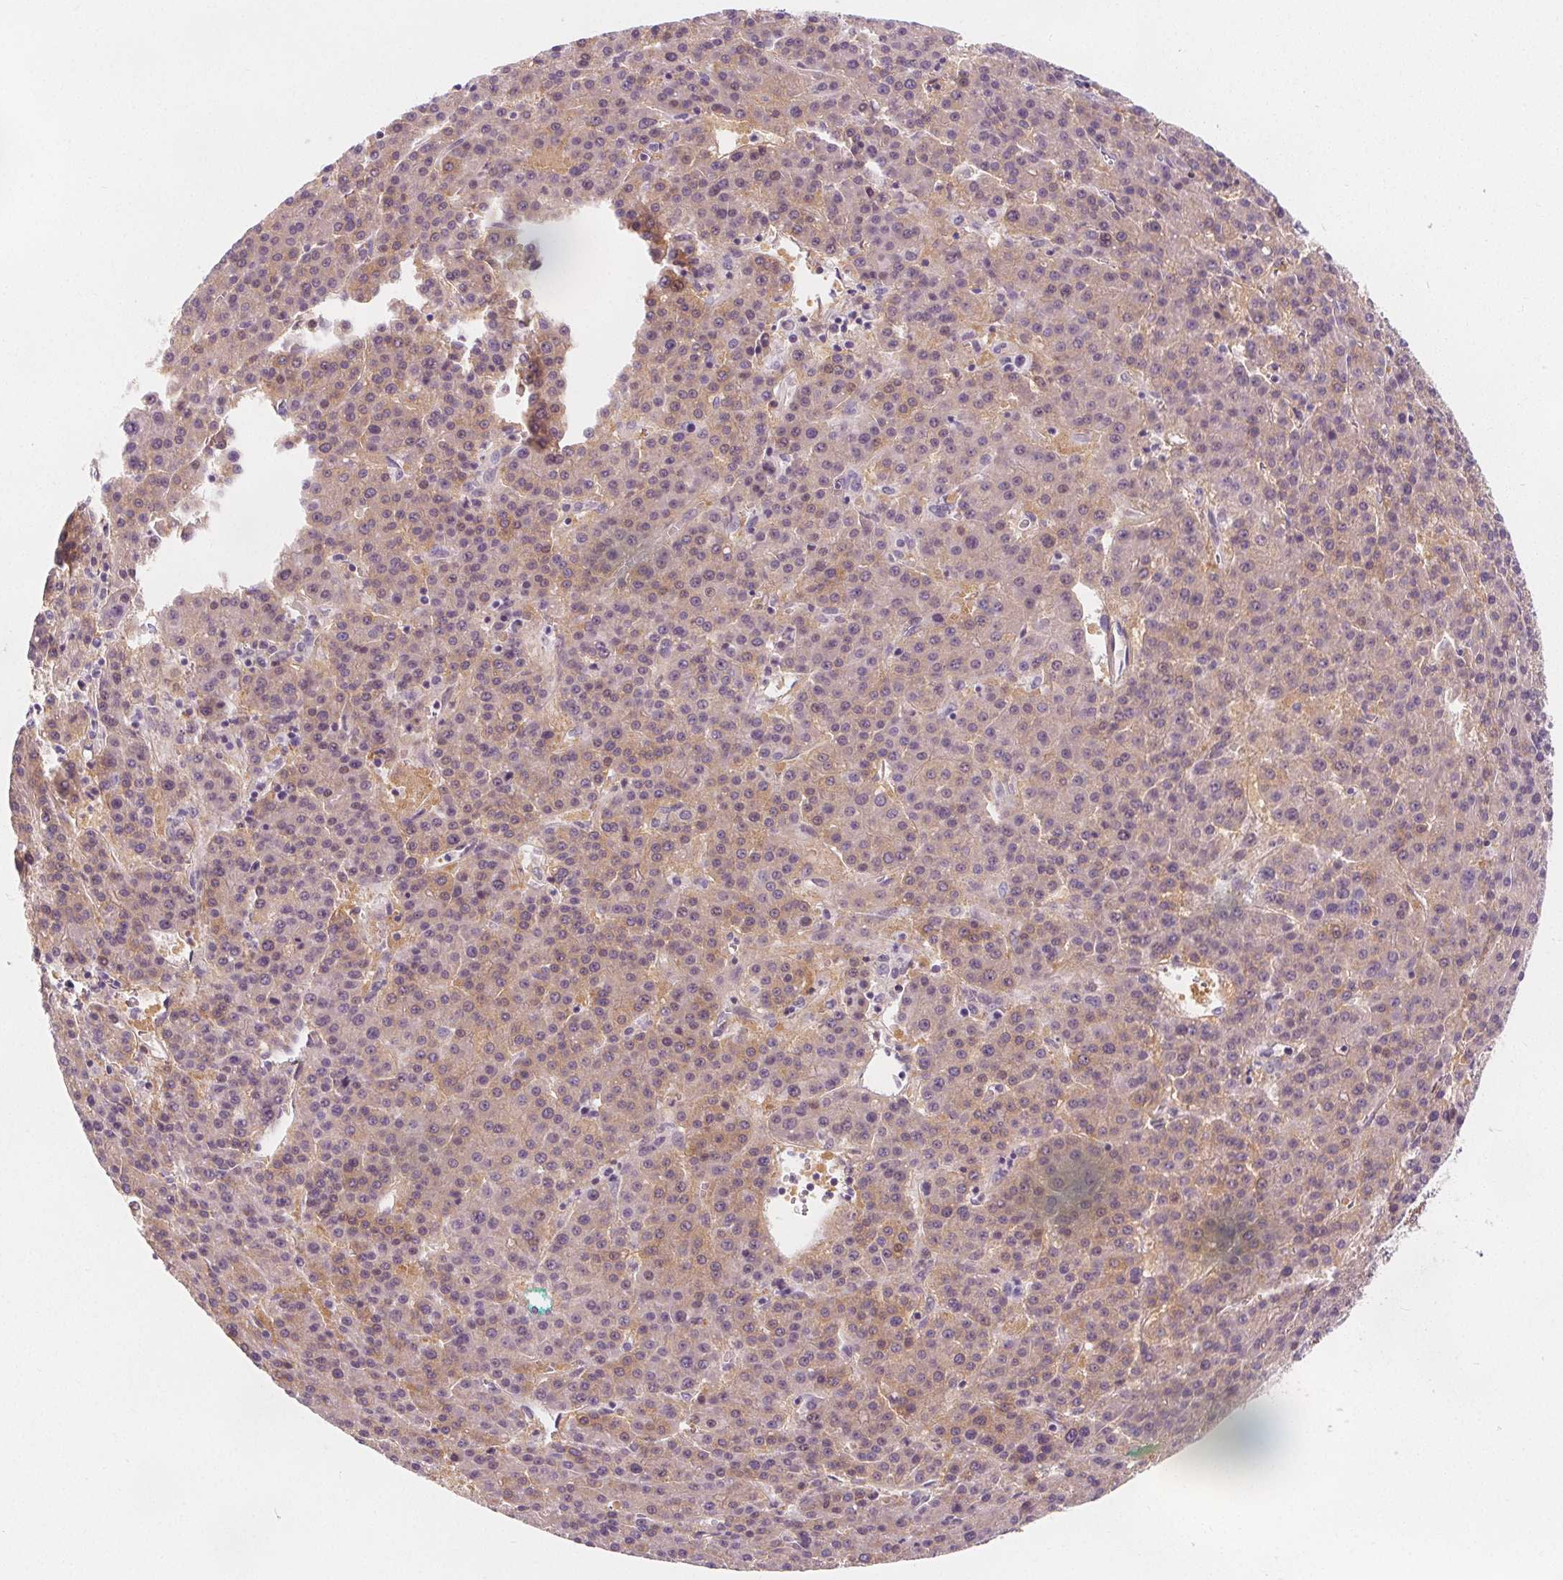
{"staining": {"intensity": "moderate", "quantity": ">75%", "location": "cytoplasmic/membranous"}, "tissue": "liver cancer", "cell_type": "Tumor cells", "image_type": "cancer", "snomed": [{"axis": "morphology", "description": "Carcinoma, Hepatocellular, NOS"}, {"axis": "topography", "description": "Liver"}], "caption": "Liver hepatocellular carcinoma was stained to show a protein in brown. There is medium levels of moderate cytoplasmic/membranous expression in about >75% of tumor cells. Nuclei are stained in blue.", "gene": "UGP2", "patient": {"sex": "female", "age": 58}}